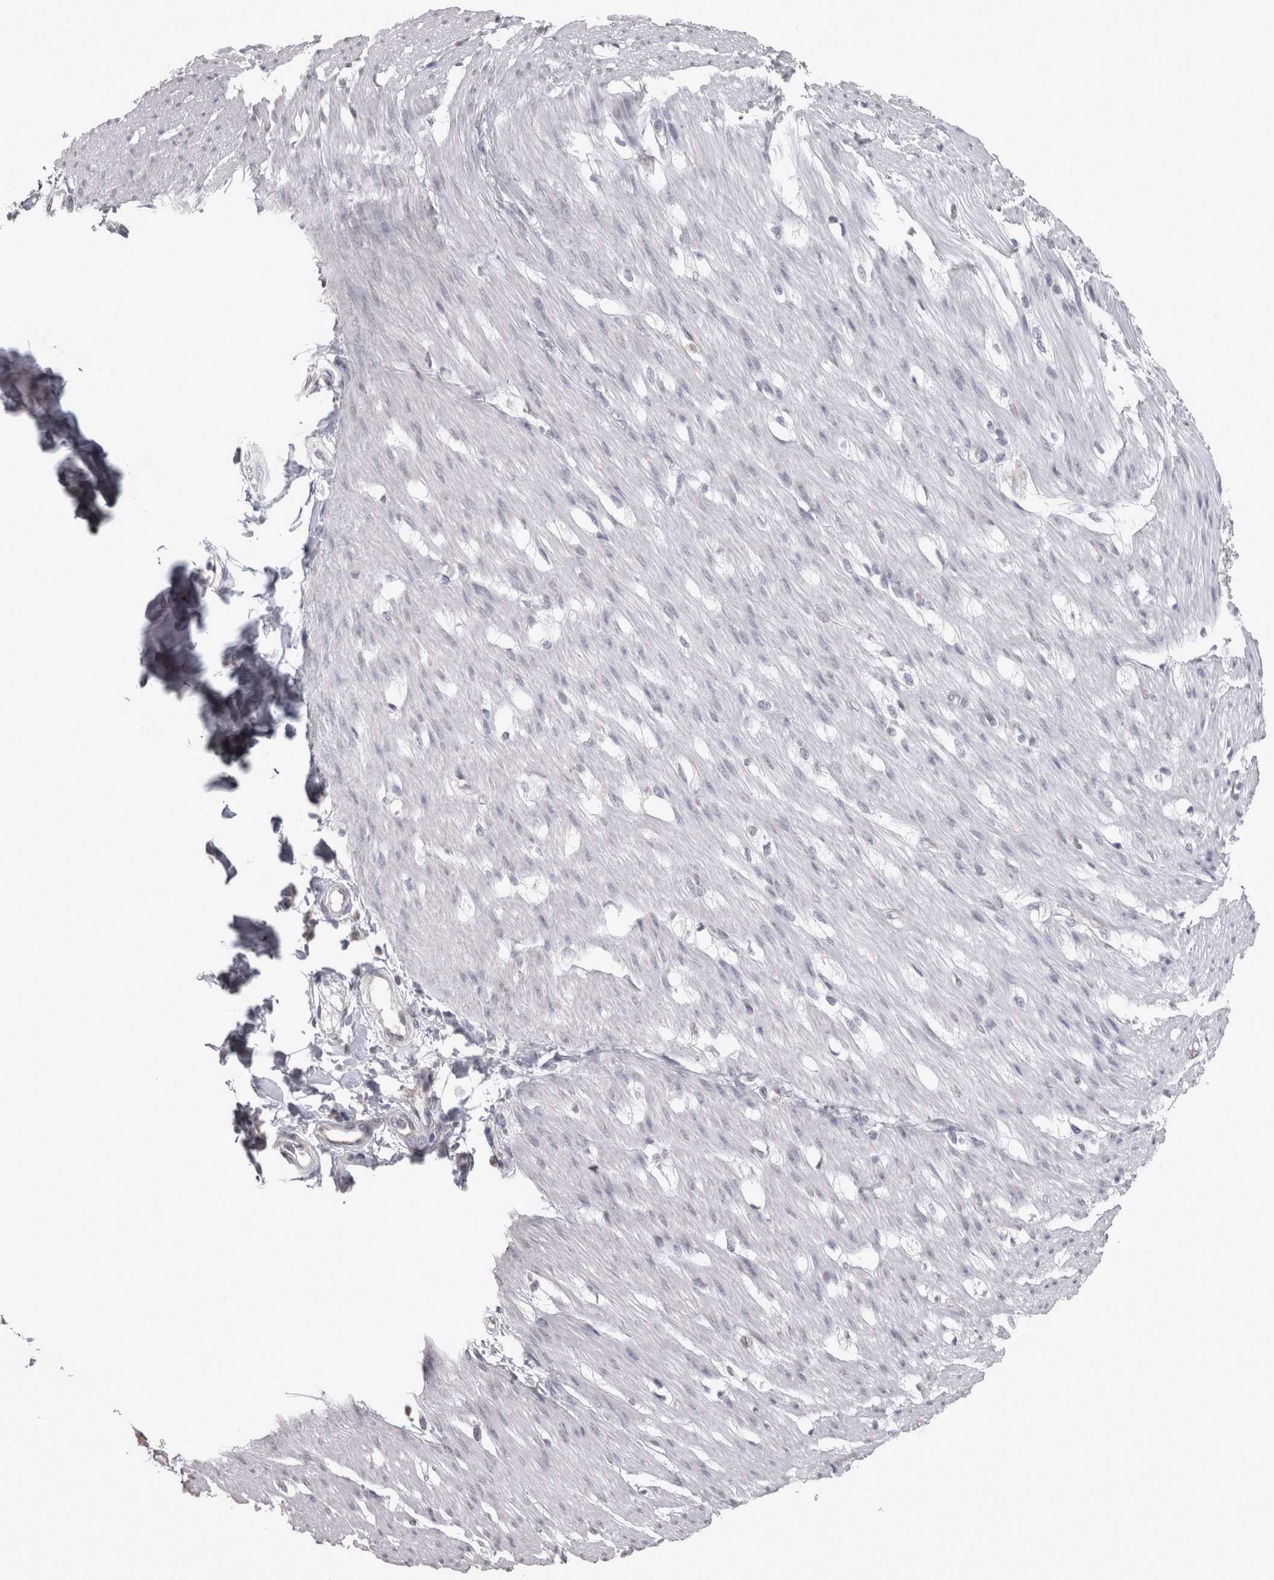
{"staining": {"intensity": "negative", "quantity": "none", "location": "none"}, "tissue": "smooth muscle", "cell_type": "Smooth muscle cells", "image_type": "normal", "snomed": [{"axis": "morphology", "description": "Normal tissue, NOS"}, {"axis": "morphology", "description": "Adenocarcinoma, NOS"}, {"axis": "topography", "description": "Smooth muscle"}, {"axis": "topography", "description": "Colon"}], "caption": "IHC histopathology image of unremarkable smooth muscle: smooth muscle stained with DAB (3,3'-diaminobenzidine) shows no significant protein expression in smooth muscle cells.", "gene": "LAX1", "patient": {"sex": "male", "age": 14}}